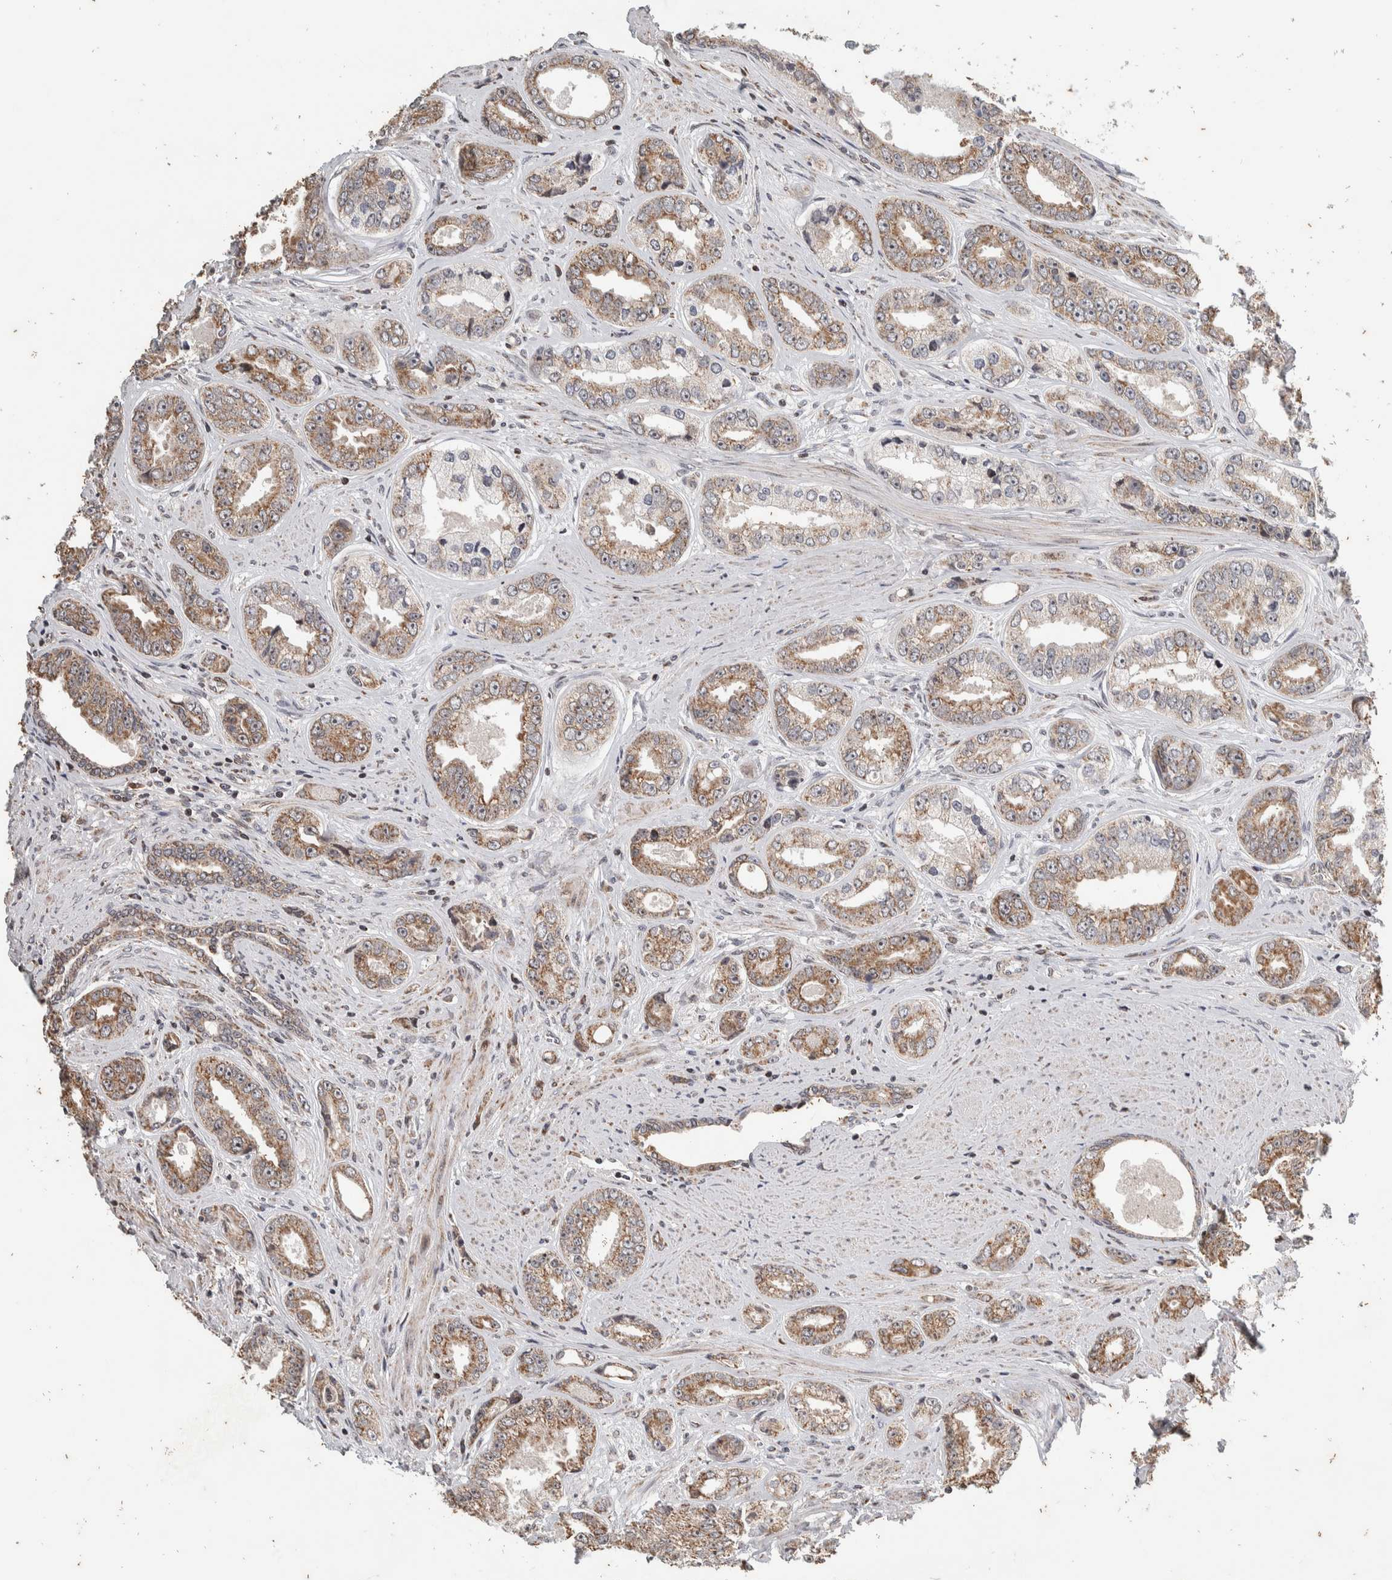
{"staining": {"intensity": "weak", "quantity": ">75%", "location": "cytoplasmic/membranous"}, "tissue": "prostate cancer", "cell_type": "Tumor cells", "image_type": "cancer", "snomed": [{"axis": "morphology", "description": "Adenocarcinoma, High grade"}, {"axis": "topography", "description": "Prostate"}], "caption": "Immunohistochemistry (IHC) of human adenocarcinoma (high-grade) (prostate) shows low levels of weak cytoplasmic/membranous staining in approximately >75% of tumor cells. (brown staining indicates protein expression, while blue staining denotes nuclei).", "gene": "ATXN7L1", "patient": {"sex": "male", "age": 61}}